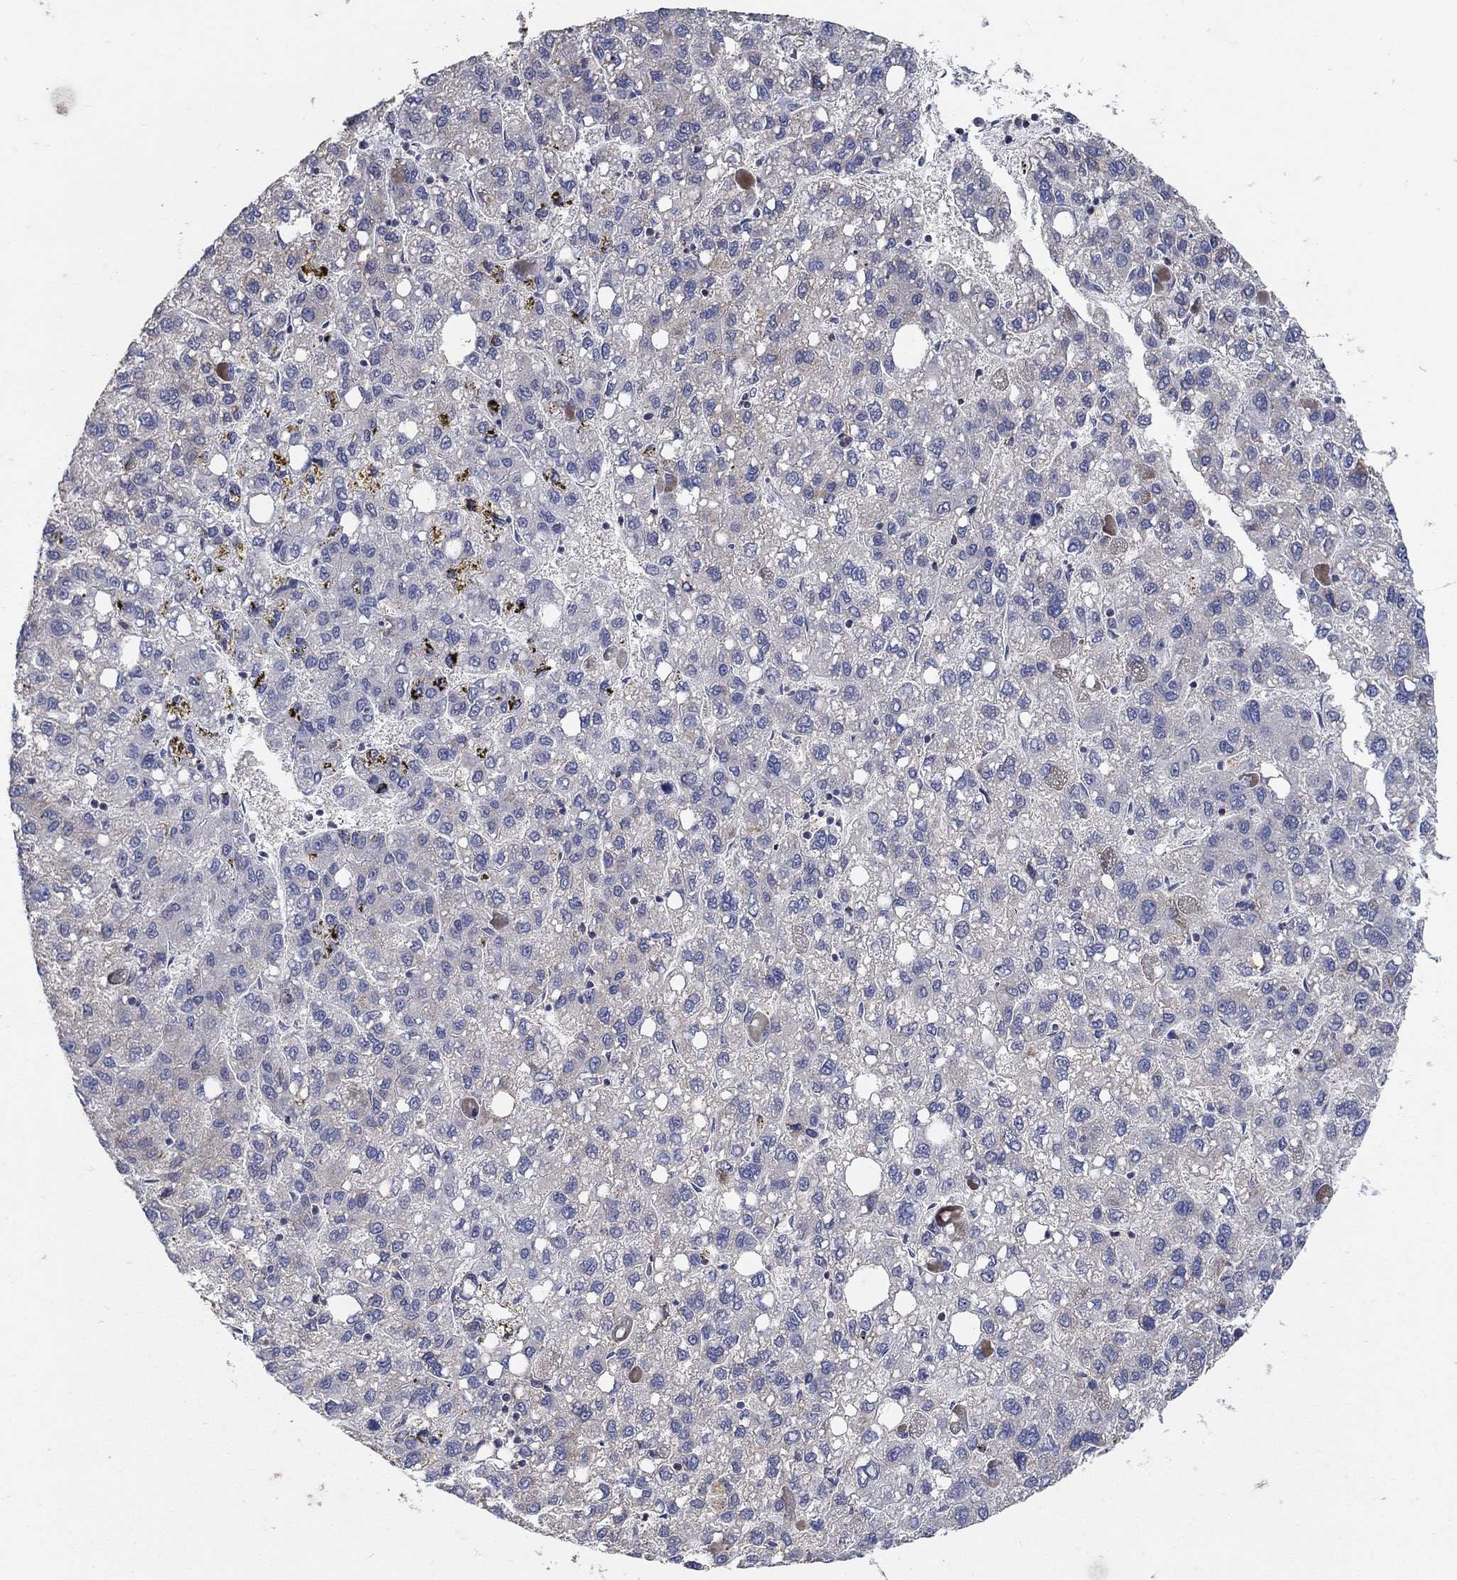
{"staining": {"intensity": "negative", "quantity": "none", "location": "none"}, "tissue": "liver cancer", "cell_type": "Tumor cells", "image_type": "cancer", "snomed": [{"axis": "morphology", "description": "Carcinoma, Hepatocellular, NOS"}, {"axis": "topography", "description": "Liver"}], "caption": "Tumor cells are negative for brown protein staining in liver hepatocellular carcinoma. The staining was performed using DAB (3,3'-diaminobenzidine) to visualize the protein expression in brown, while the nuclei were stained in blue with hematoxylin (Magnification: 20x).", "gene": "HMX2", "patient": {"sex": "female", "age": 82}}